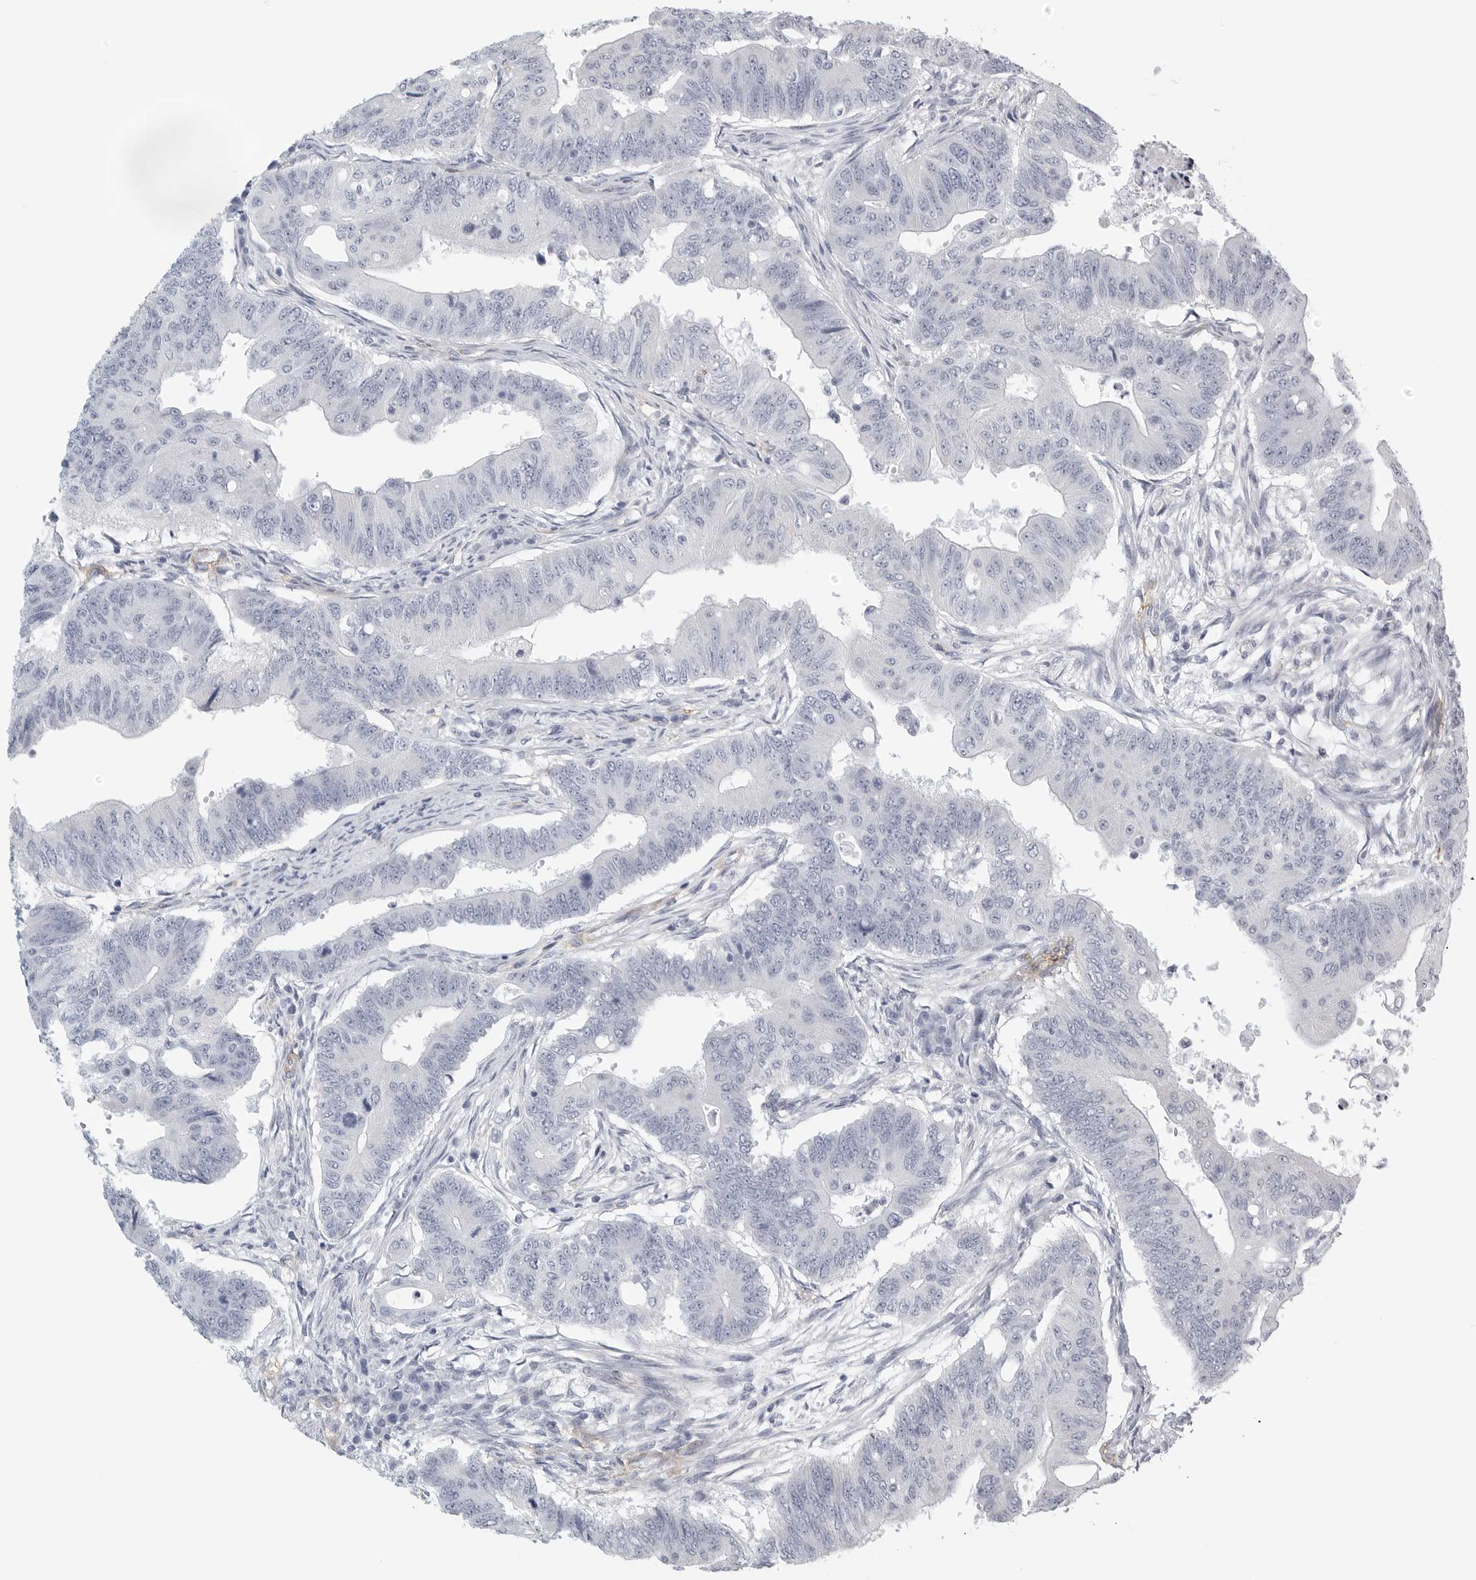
{"staining": {"intensity": "negative", "quantity": "none", "location": "none"}, "tissue": "colorectal cancer", "cell_type": "Tumor cells", "image_type": "cancer", "snomed": [{"axis": "morphology", "description": "Adenoma, NOS"}, {"axis": "morphology", "description": "Adenocarcinoma, NOS"}, {"axis": "topography", "description": "Colon"}], "caption": "Adenocarcinoma (colorectal) stained for a protein using immunohistochemistry (IHC) shows no positivity tumor cells.", "gene": "TNR", "patient": {"sex": "male", "age": 79}}